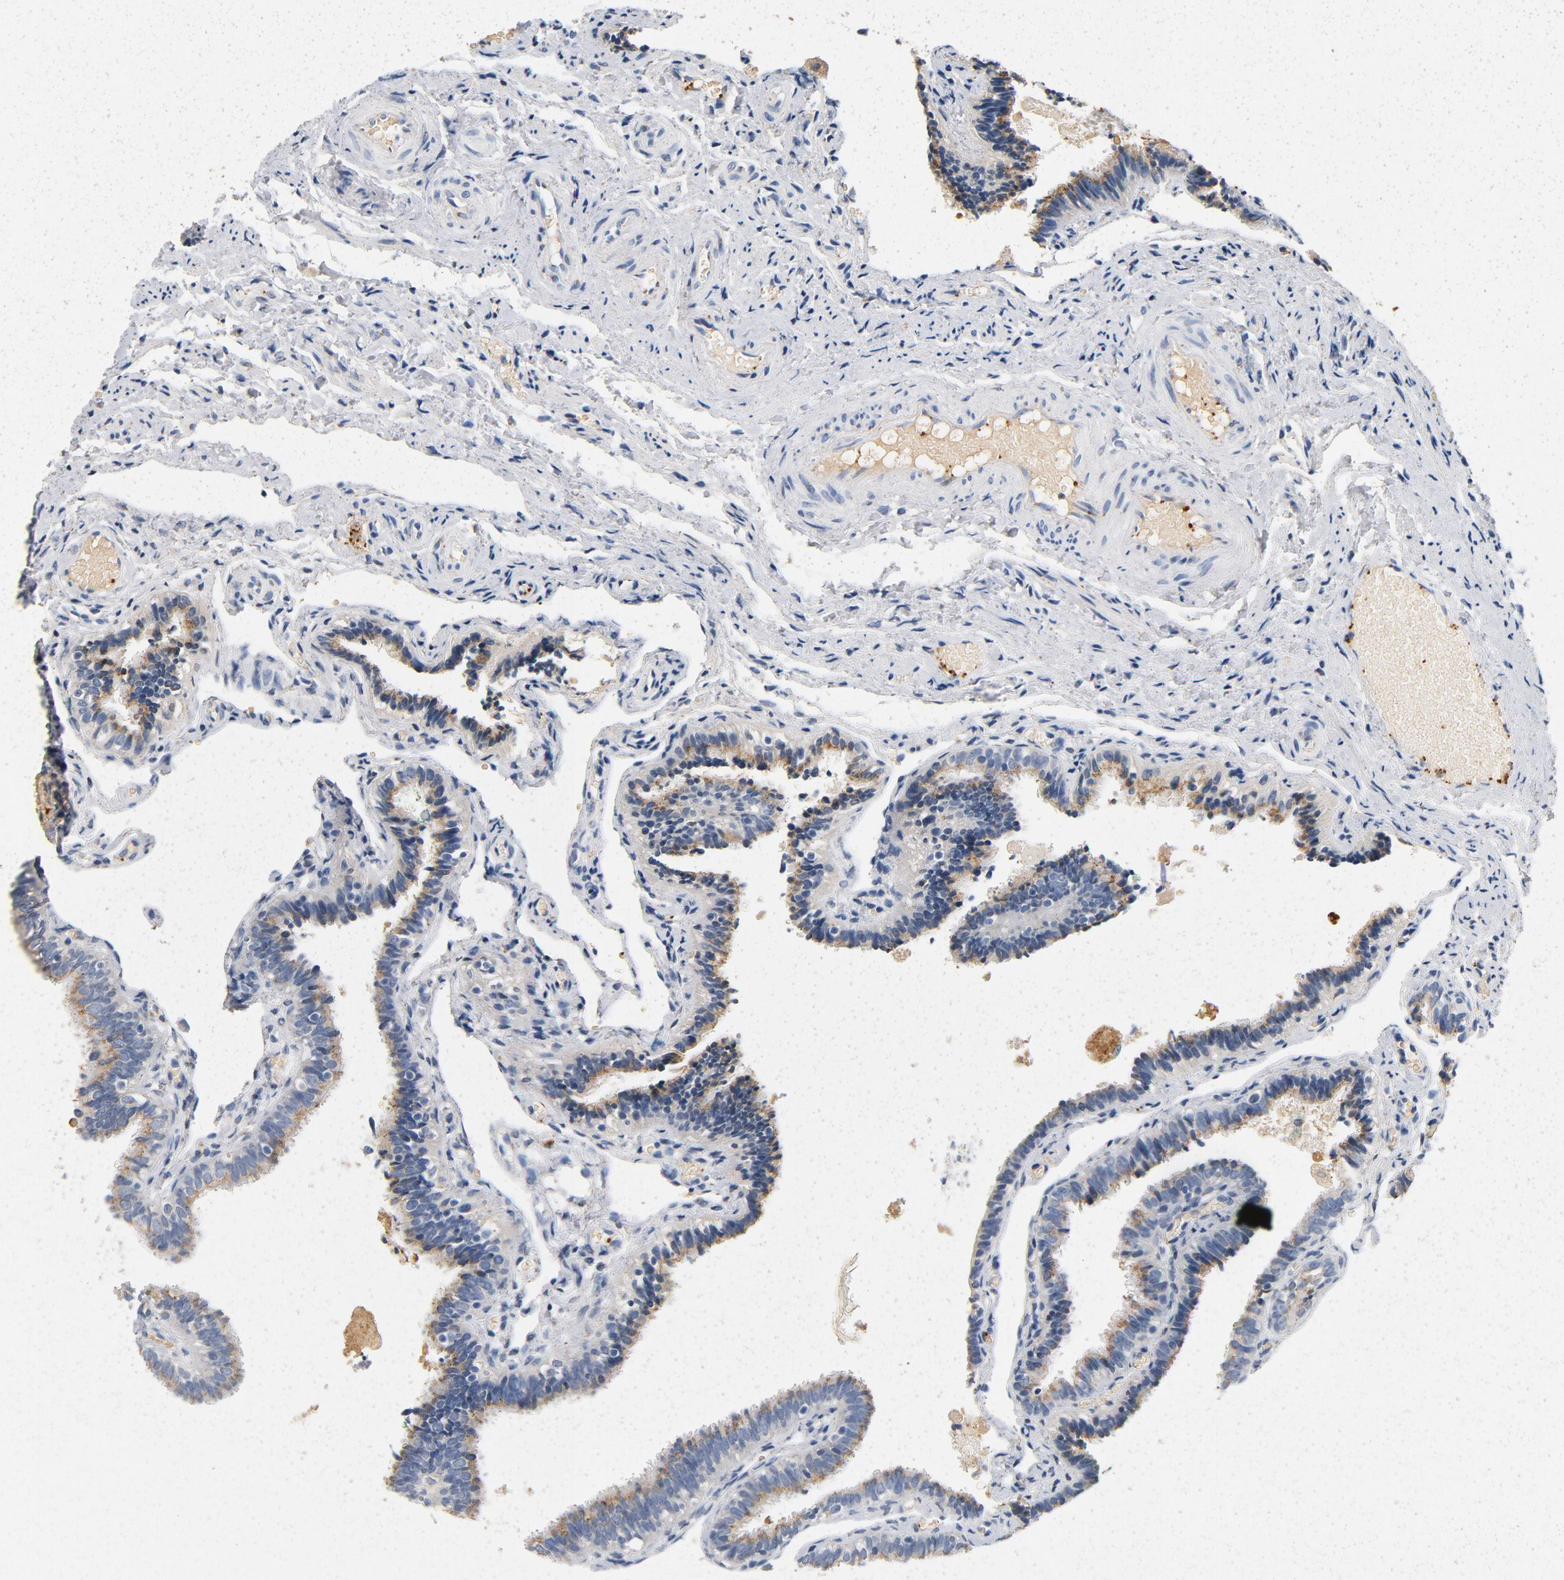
{"staining": {"intensity": "weak", "quantity": ">75%", "location": "cytoplasmic/membranous"}, "tissue": "fallopian tube", "cell_type": "Glandular cells", "image_type": "normal", "snomed": [{"axis": "morphology", "description": "Normal tissue, NOS"}, {"axis": "topography", "description": "Fallopian tube"}], "caption": "Immunohistochemistry (IHC) micrograph of normal fallopian tube: human fallopian tube stained using IHC demonstrates low levels of weak protein expression localized specifically in the cytoplasmic/membranous of glandular cells, appearing as a cytoplasmic/membranous brown color.", "gene": "LMAN2", "patient": {"sex": "female", "age": 46}}